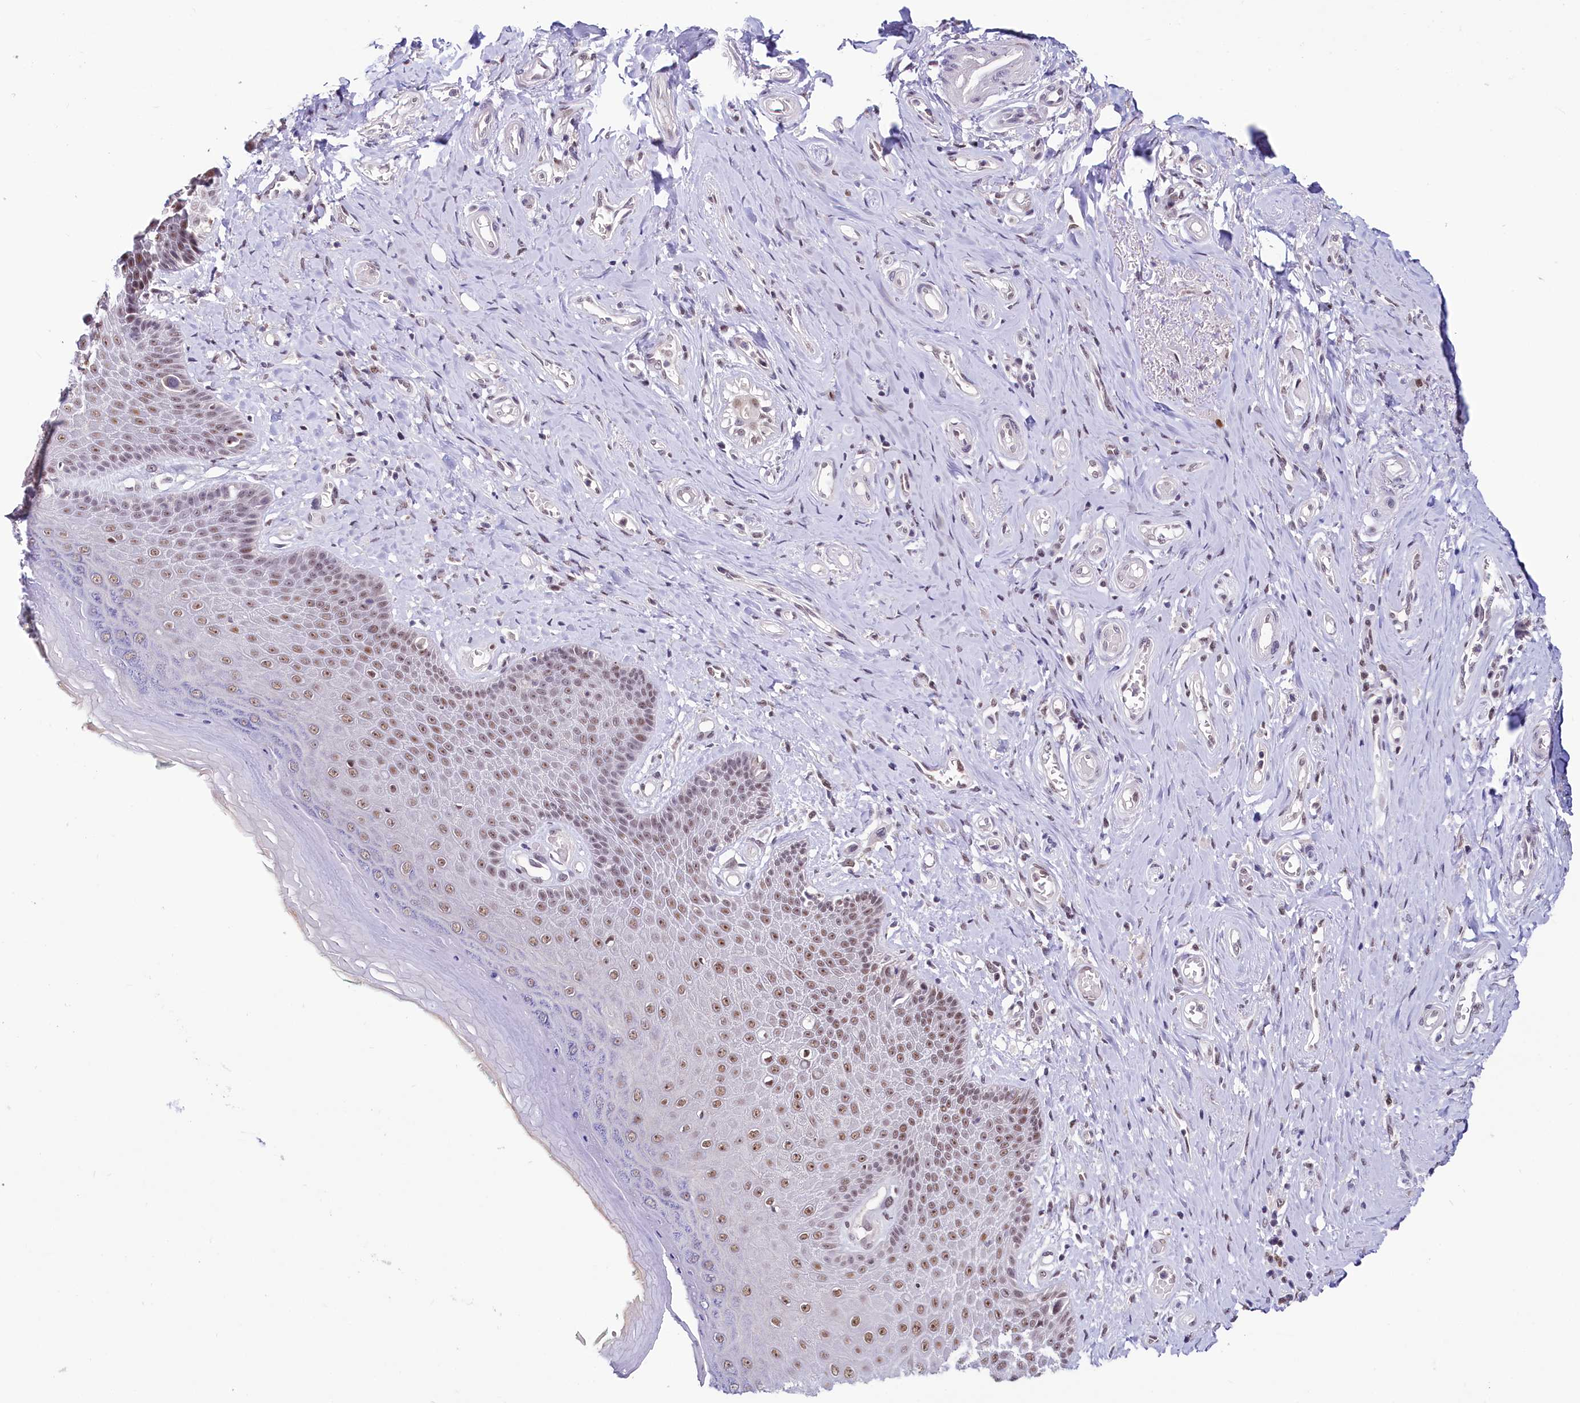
{"staining": {"intensity": "moderate", "quantity": "25%-75%", "location": "nuclear"}, "tissue": "skin", "cell_type": "Epidermal cells", "image_type": "normal", "snomed": [{"axis": "morphology", "description": "Normal tissue, NOS"}, {"axis": "topography", "description": "Anal"}], "caption": "Human skin stained for a protein (brown) reveals moderate nuclear positive positivity in approximately 25%-75% of epidermal cells.", "gene": "SCAF11", "patient": {"sex": "male", "age": 78}}